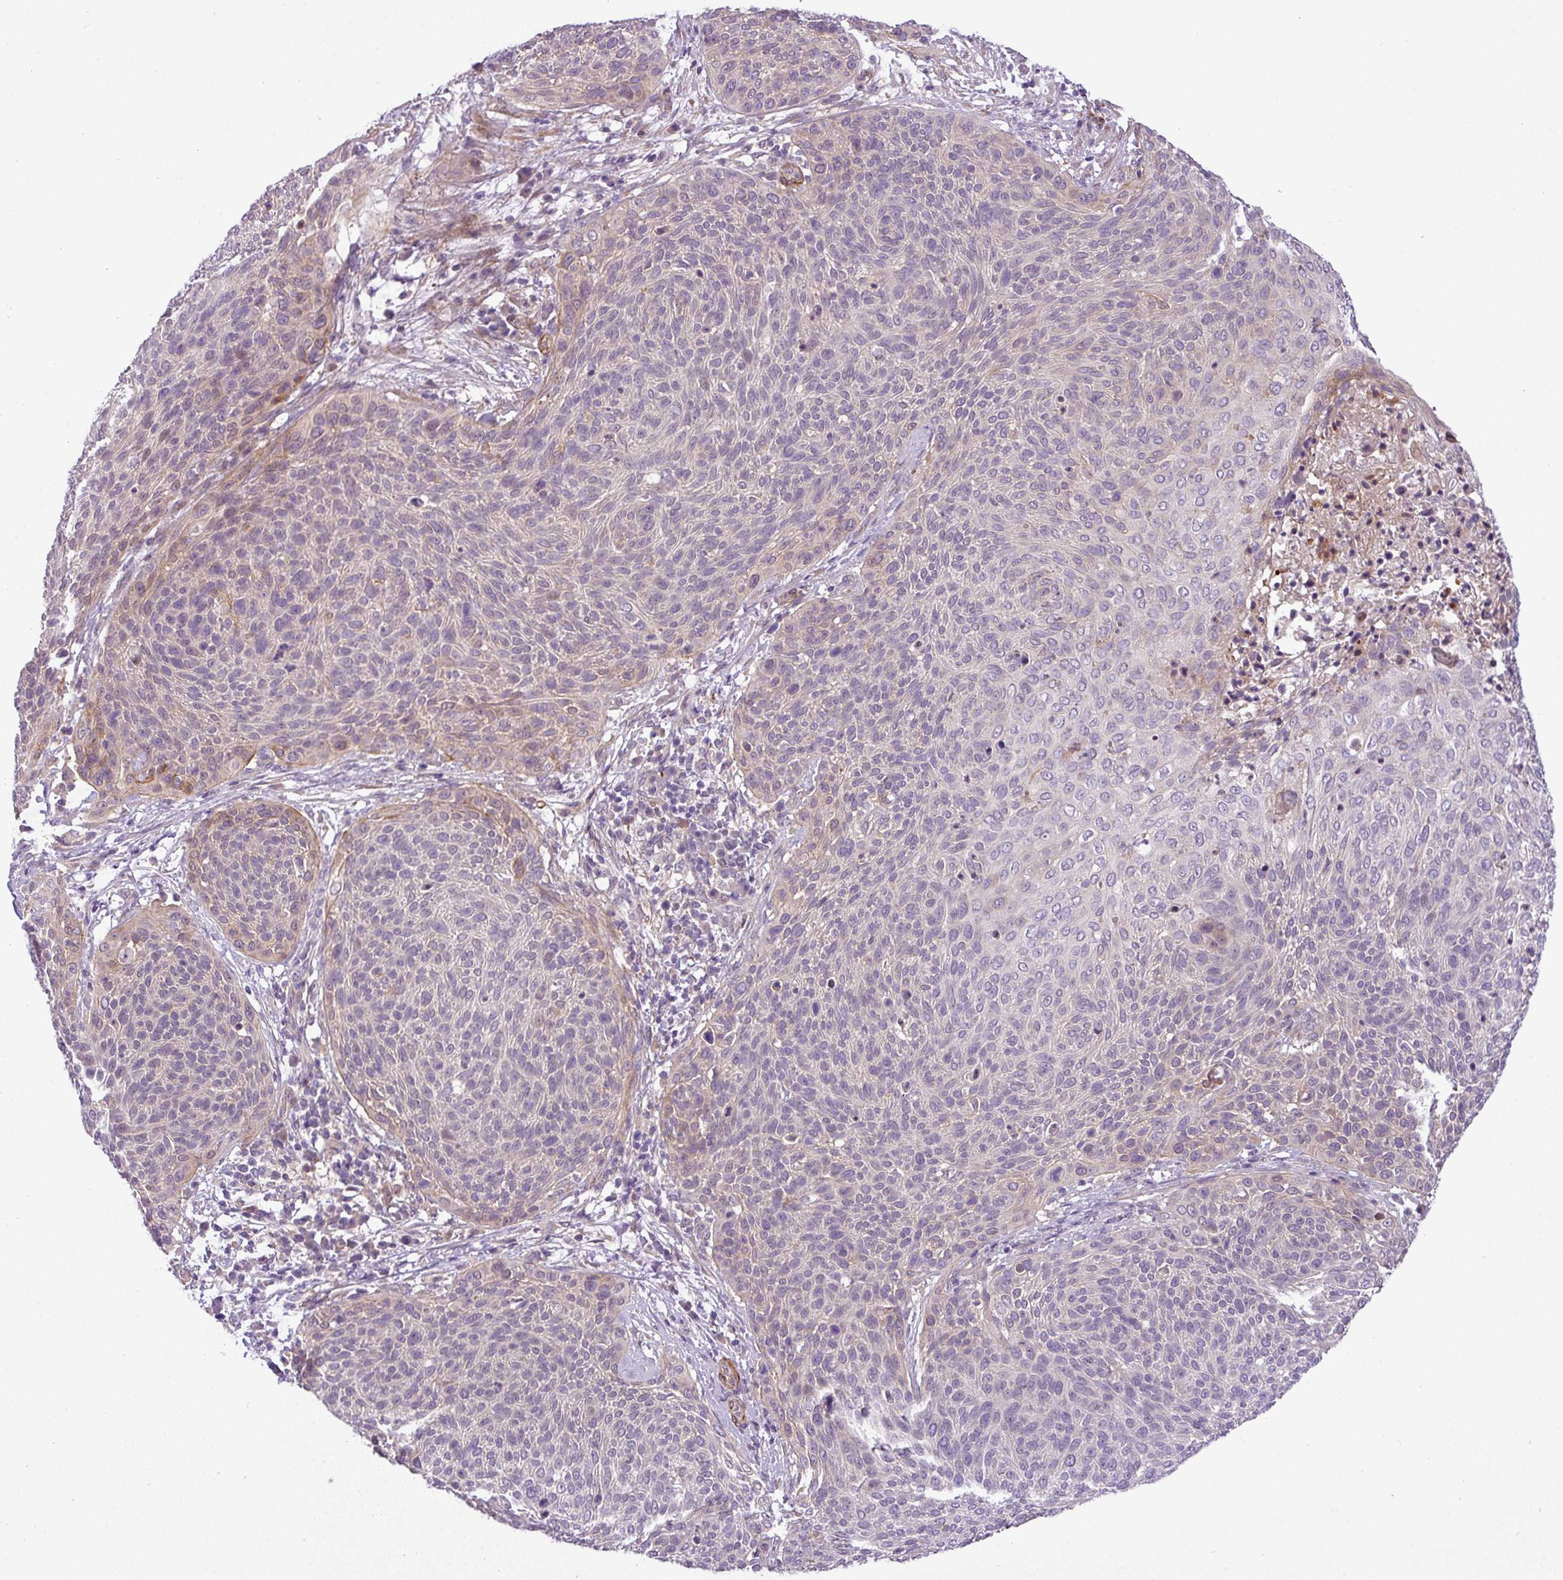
{"staining": {"intensity": "negative", "quantity": "none", "location": "none"}, "tissue": "cervical cancer", "cell_type": "Tumor cells", "image_type": "cancer", "snomed": [{"axis": "morphology", "description": "Squamous cell carcinoma, NOS"}, {"axis": "topography", "description": "Cervix"}], "caption": "This is an IHC image of cervical cancer (squamous cell carcinoma). There is no expression in tumor cells.", "gene": "NBEAL2", "patient": {"sex": "female", "age": 31}}